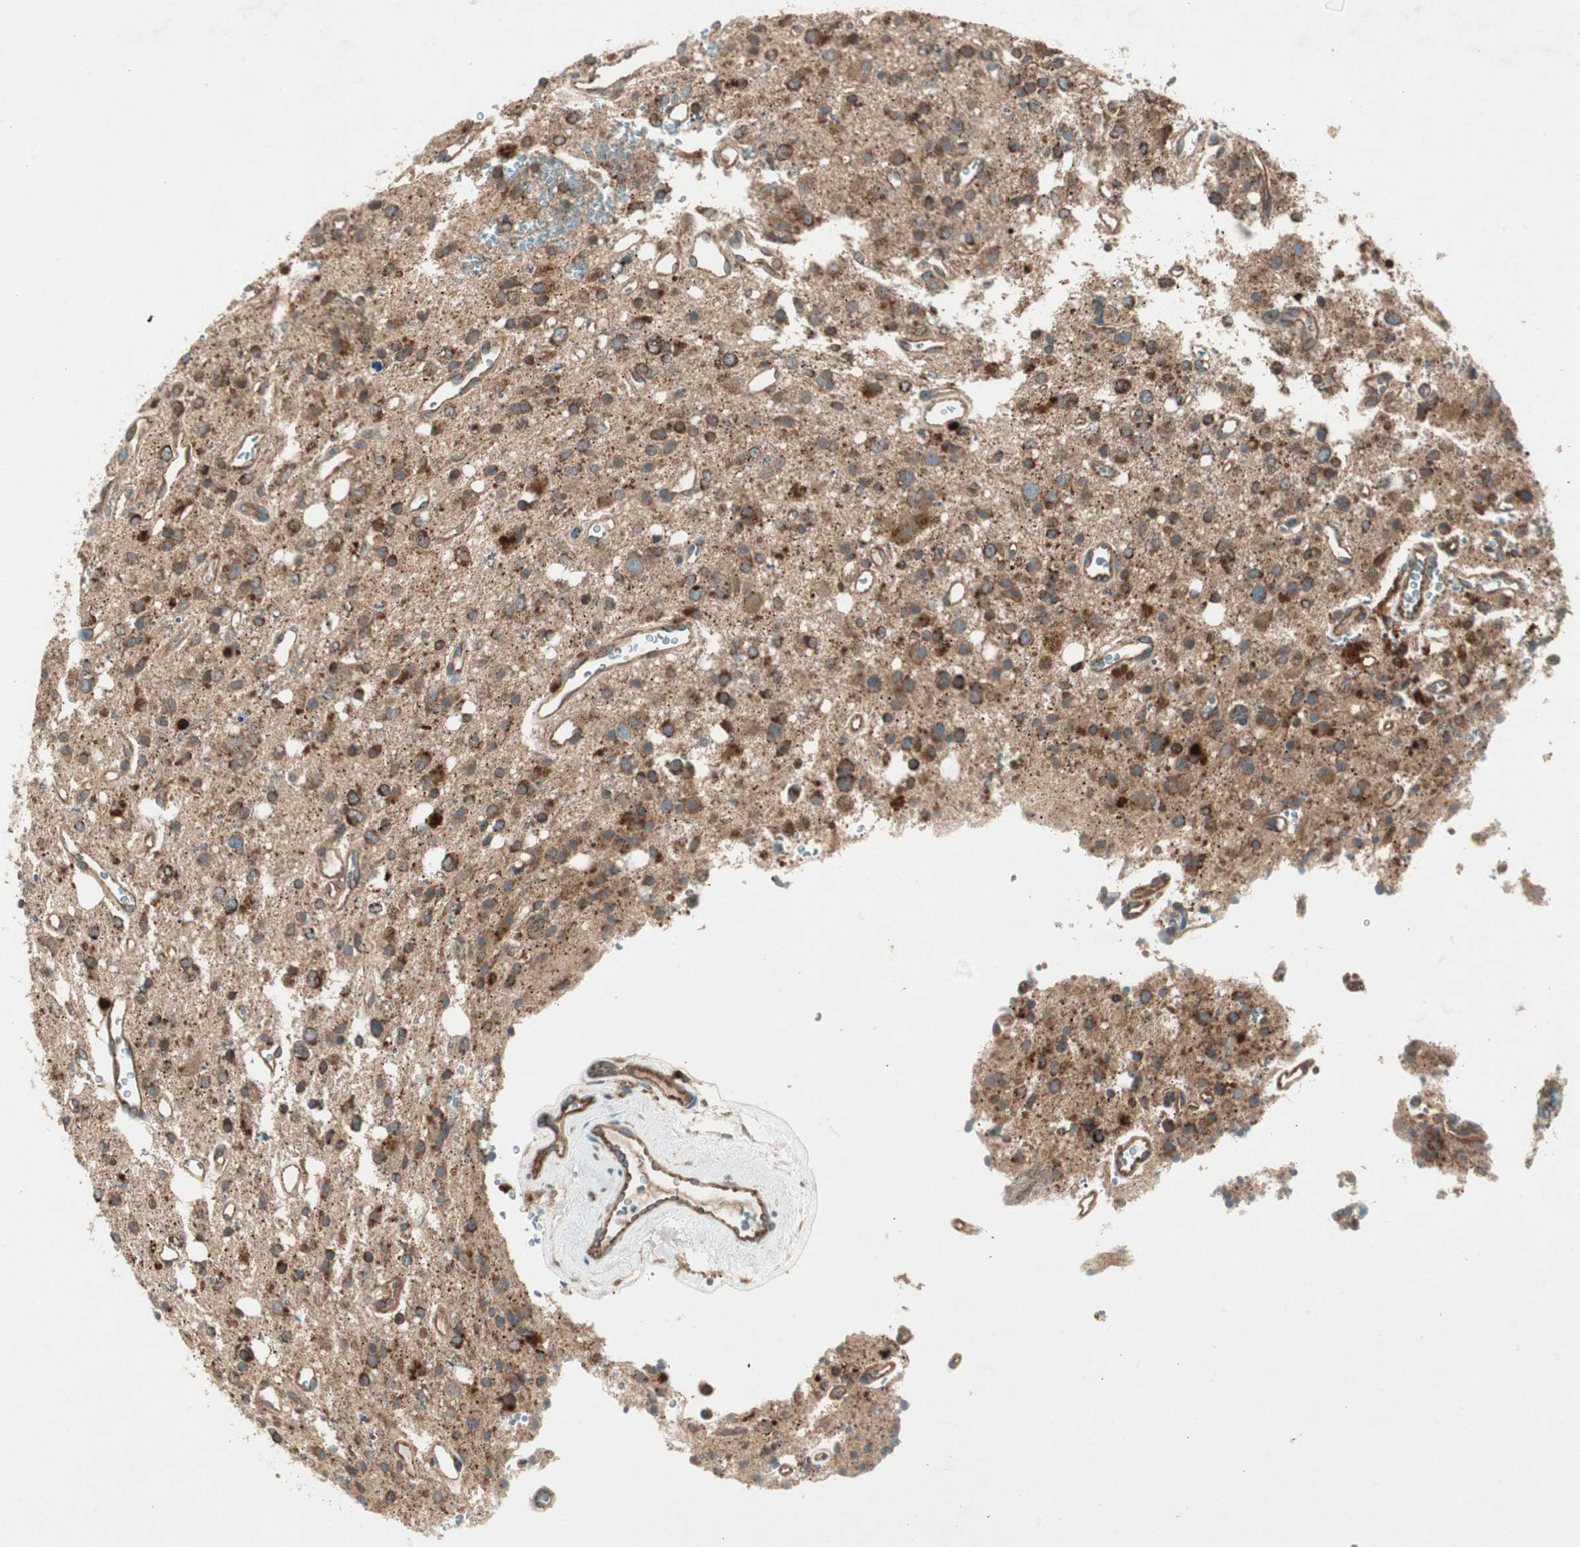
{"staining": {"intensity": "strong", "quantity": ">75%", "location": "cytoplasmic/membranous"}, "tissue": "glioma", "cell_type": "Tumor cells", "image_type": "cancer", "snomed": [{"axis": "morphology", "description": "Glioma, malignant, High grade"}, {"axis": "topography", "description": "Brain"}], "caption": "DAB immunohistochemical staining of malignant glioma (high-grade) demonstrates strong cytoplasmic/membranous protein staining in about >75% of tumor cells.", "gene": "CHADL", "patient": {"sex": "male", "age": 47}}